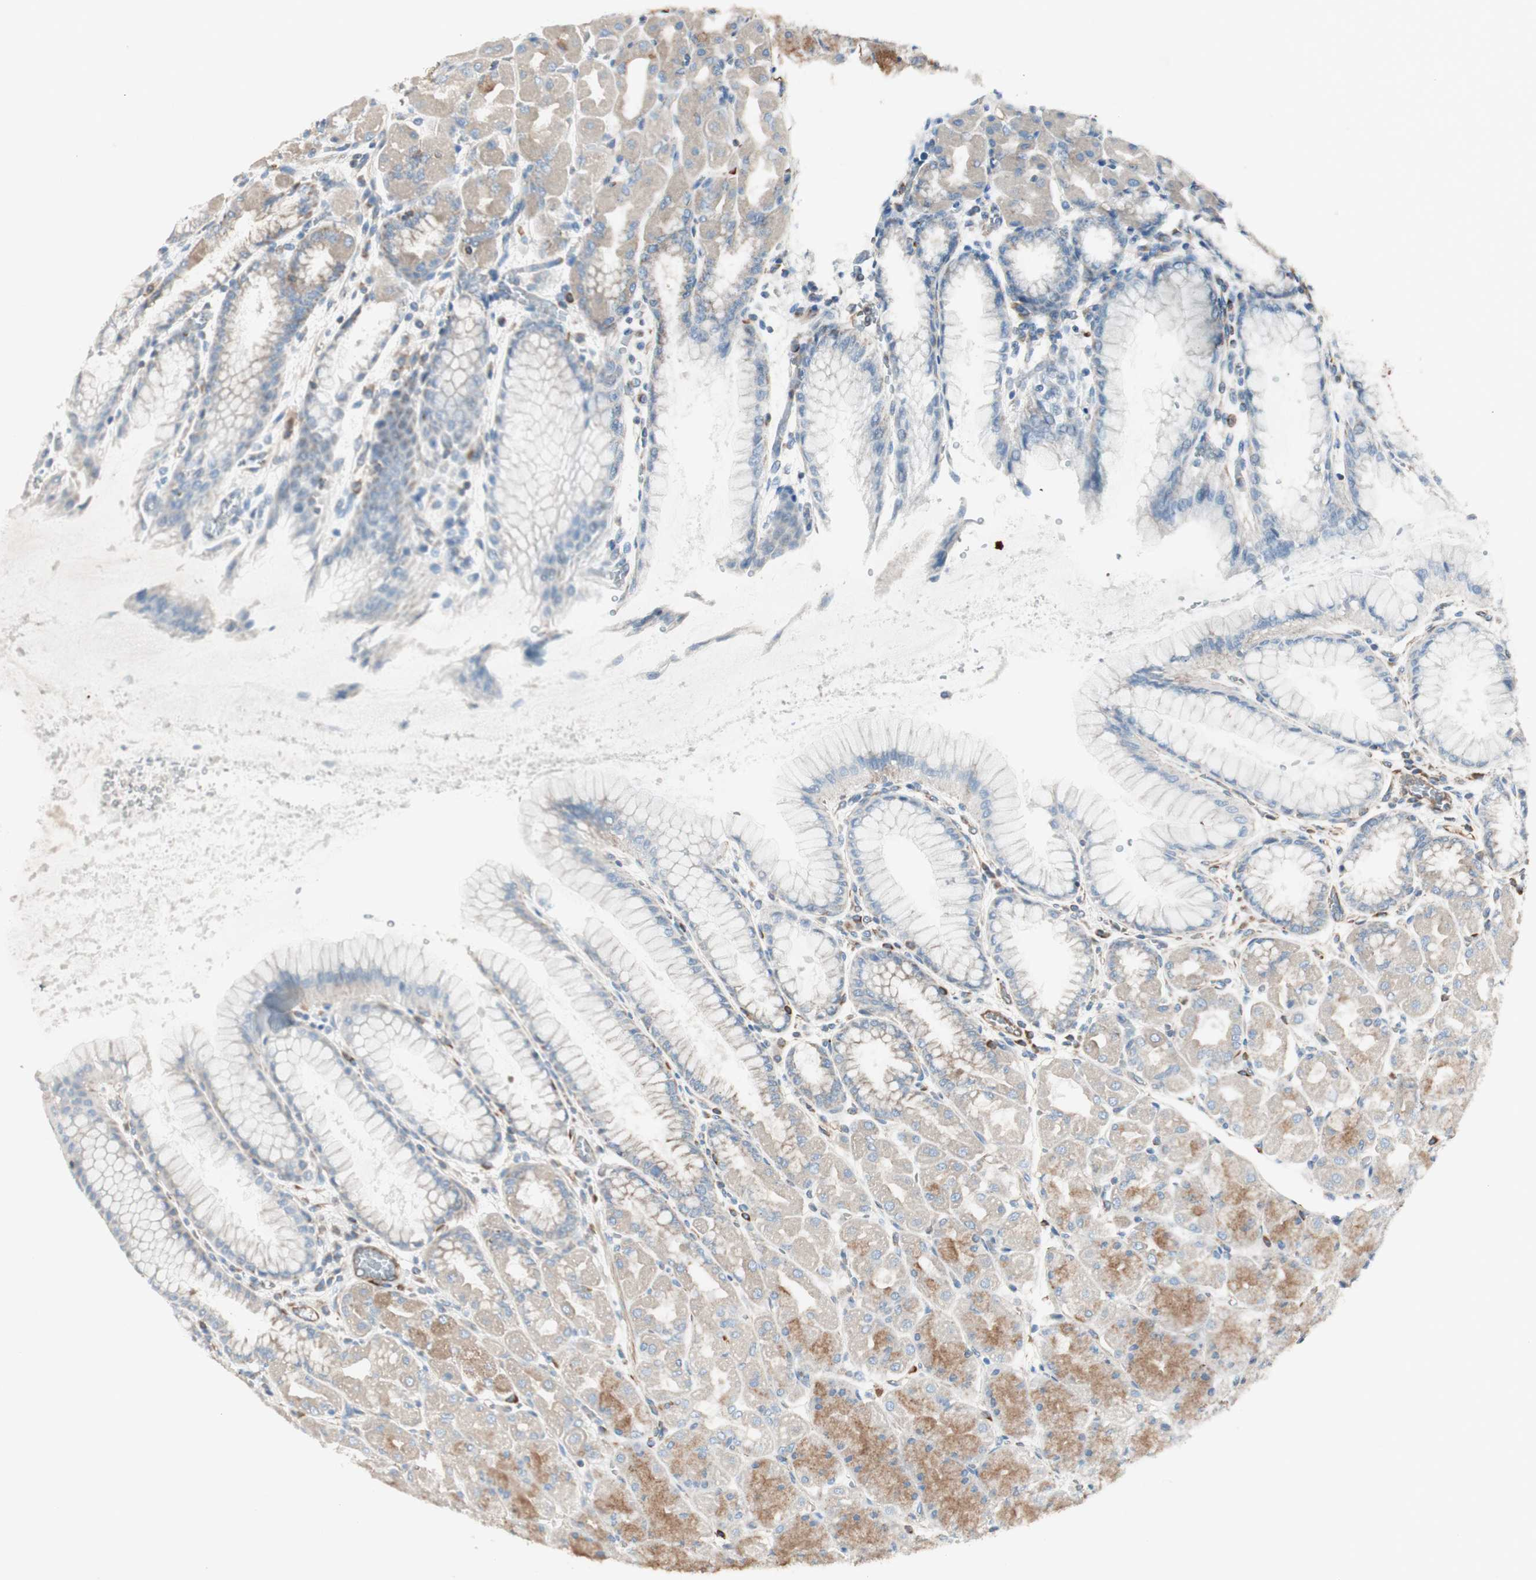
{"staining": {"intensity": "weak", "quantity": "25%-75%", "location": "cytoplasmic/membranous"}, "tissue": "stomach", "cell_type": "Glandular cells", "image_type": "normal", "snomed": [{"axis": "morphology", "description": "Normal tissue, NOS"}, {"axis": "topography", "description": "Stomach, upper"}], "caption": "An image showing weak cytoplasmic/membranous staining in approximately 25%-75% of glandular cells in unremarkable stomach, as visualized by brown immunohistochemical staining.", "gene": "SRCIN1", "patient": {"sex": "female", "age": 56}}